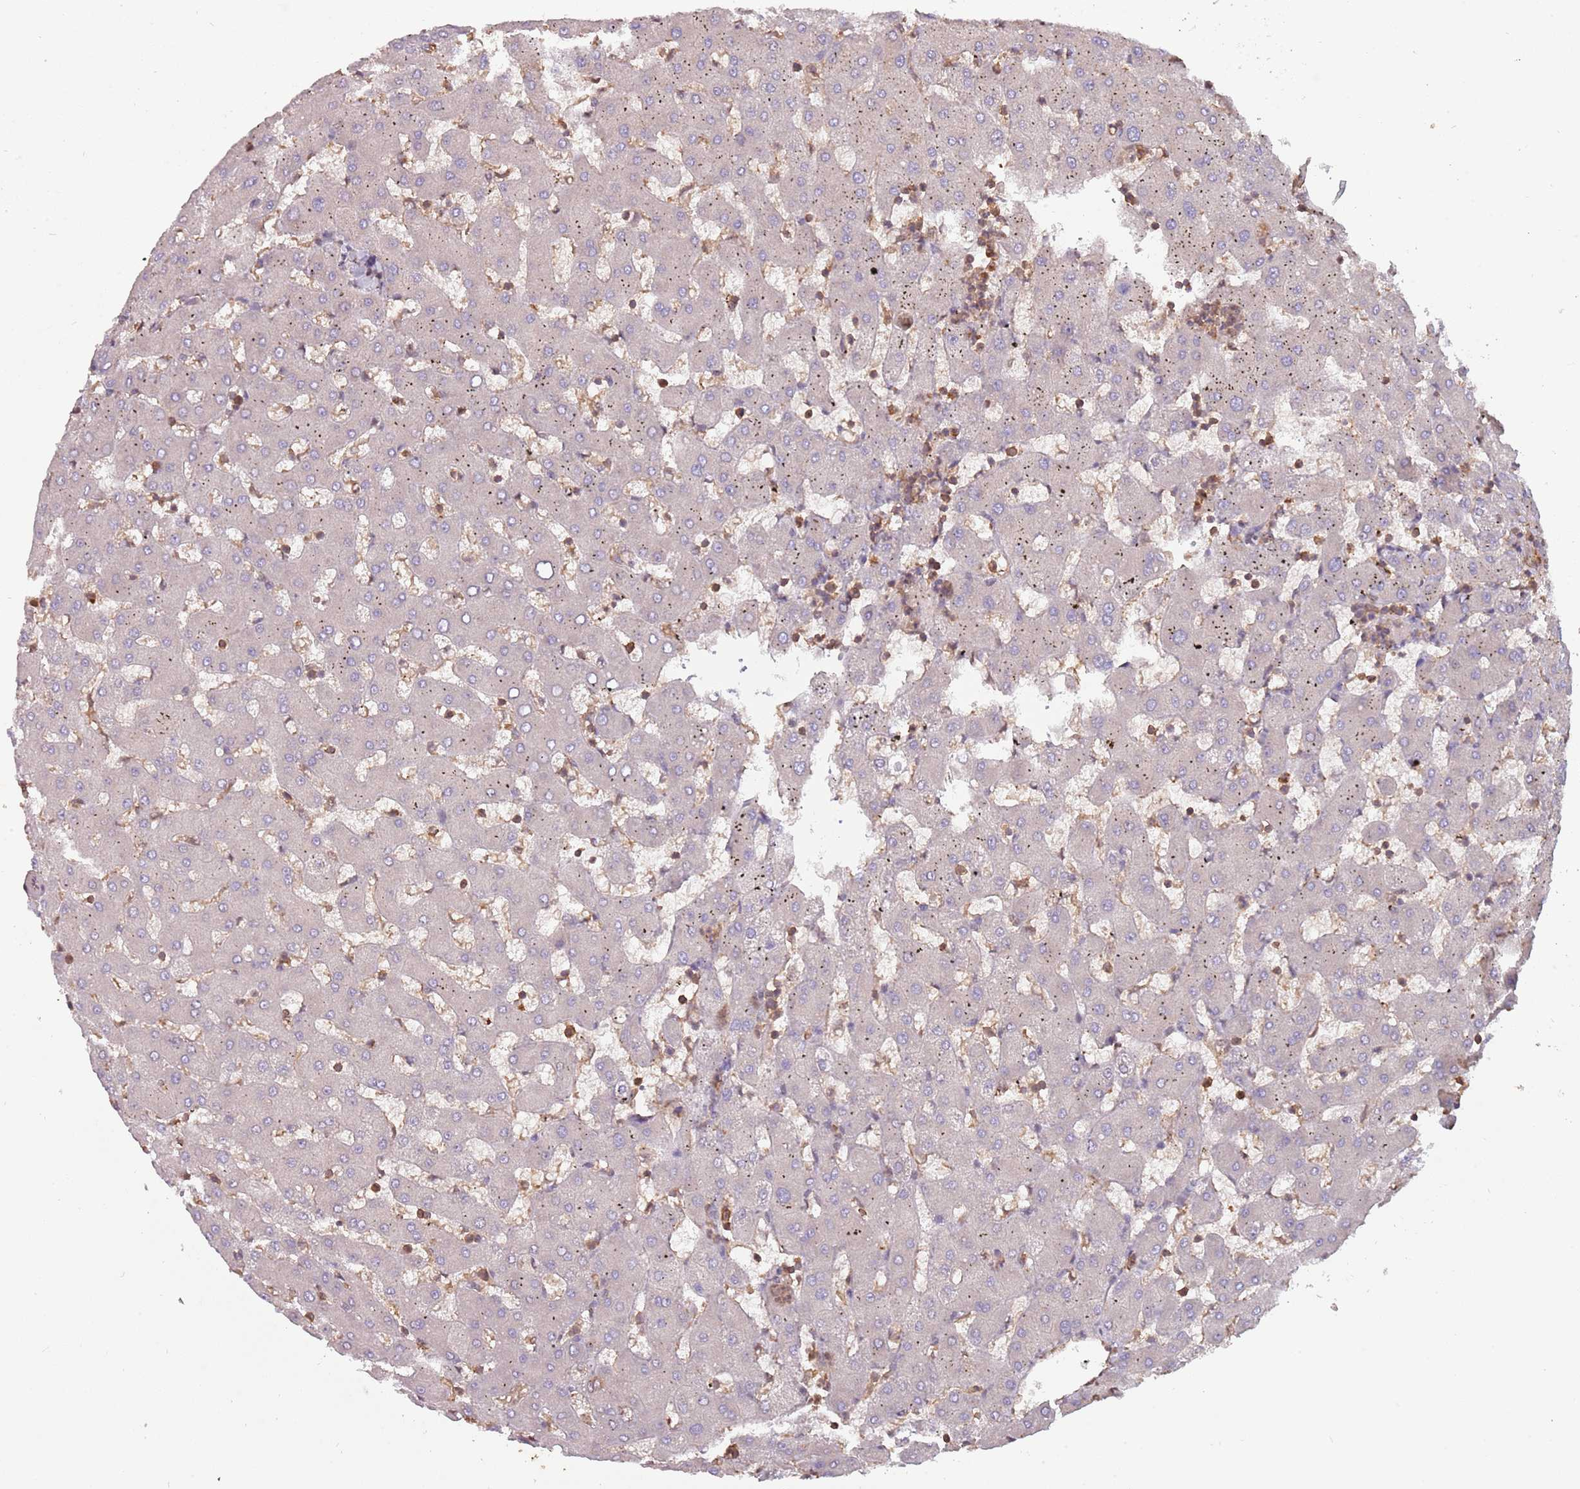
{"staining": {"intensity": "weak", "quantity": ">75%", "location": "cytoplasmic/membranous"}, "tissue": "liver", "cell_type": "Cholangiocytes", "image_type": "normal", "snomed": [{"axis": "morphology", "description": "Normal tissue, NOS"}, {"axis": "topography", "description": "Liver"}], "caption": "This photomicrograph exhibits unremarkable liver stained with immunohistochemistry (IHC) to label a protein in brown. The cytoplasmic/membranous of cholangiocytes show weak positivity for the protein. Nuclei are counter-stained blue.", "gene": "COG4", "patient": {"sex": "female", "age": 63}}